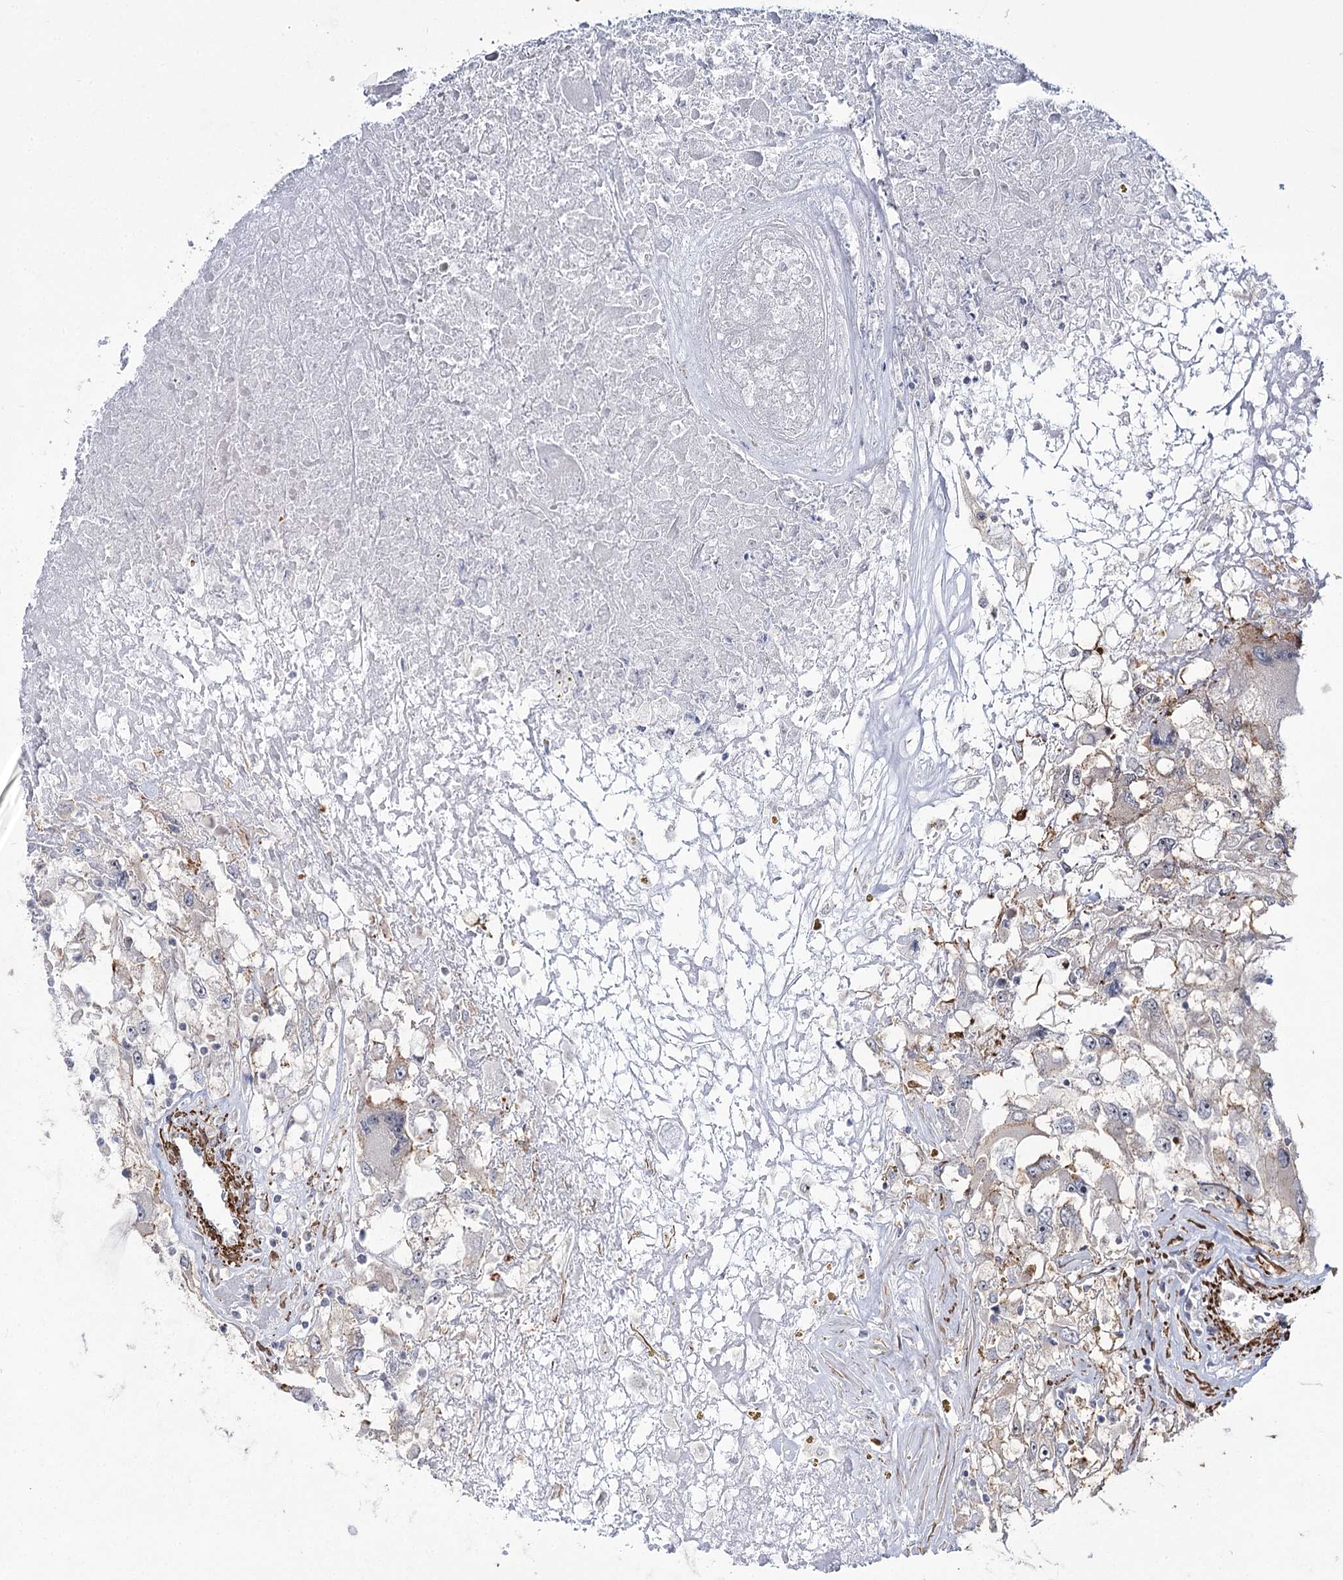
{"staining": {"intensity": "negative", "quantity": "none", "location": "none"}, "tissue": "renal cancer", "cell_type": "Tumor cells", "image_type": "cancer", "snomed": [{"axis": "morphology", "description": "Adenocarcinoma, NOS"}, {"axis": "topography", "description": "Kidney"}], "caption": "This is an immunohistochemistry image of adenocarcinoma (renal). There is no staining in tumor cells.", "gene": "CWF19L1", "patient": {"sex": "female", "age": 52}}